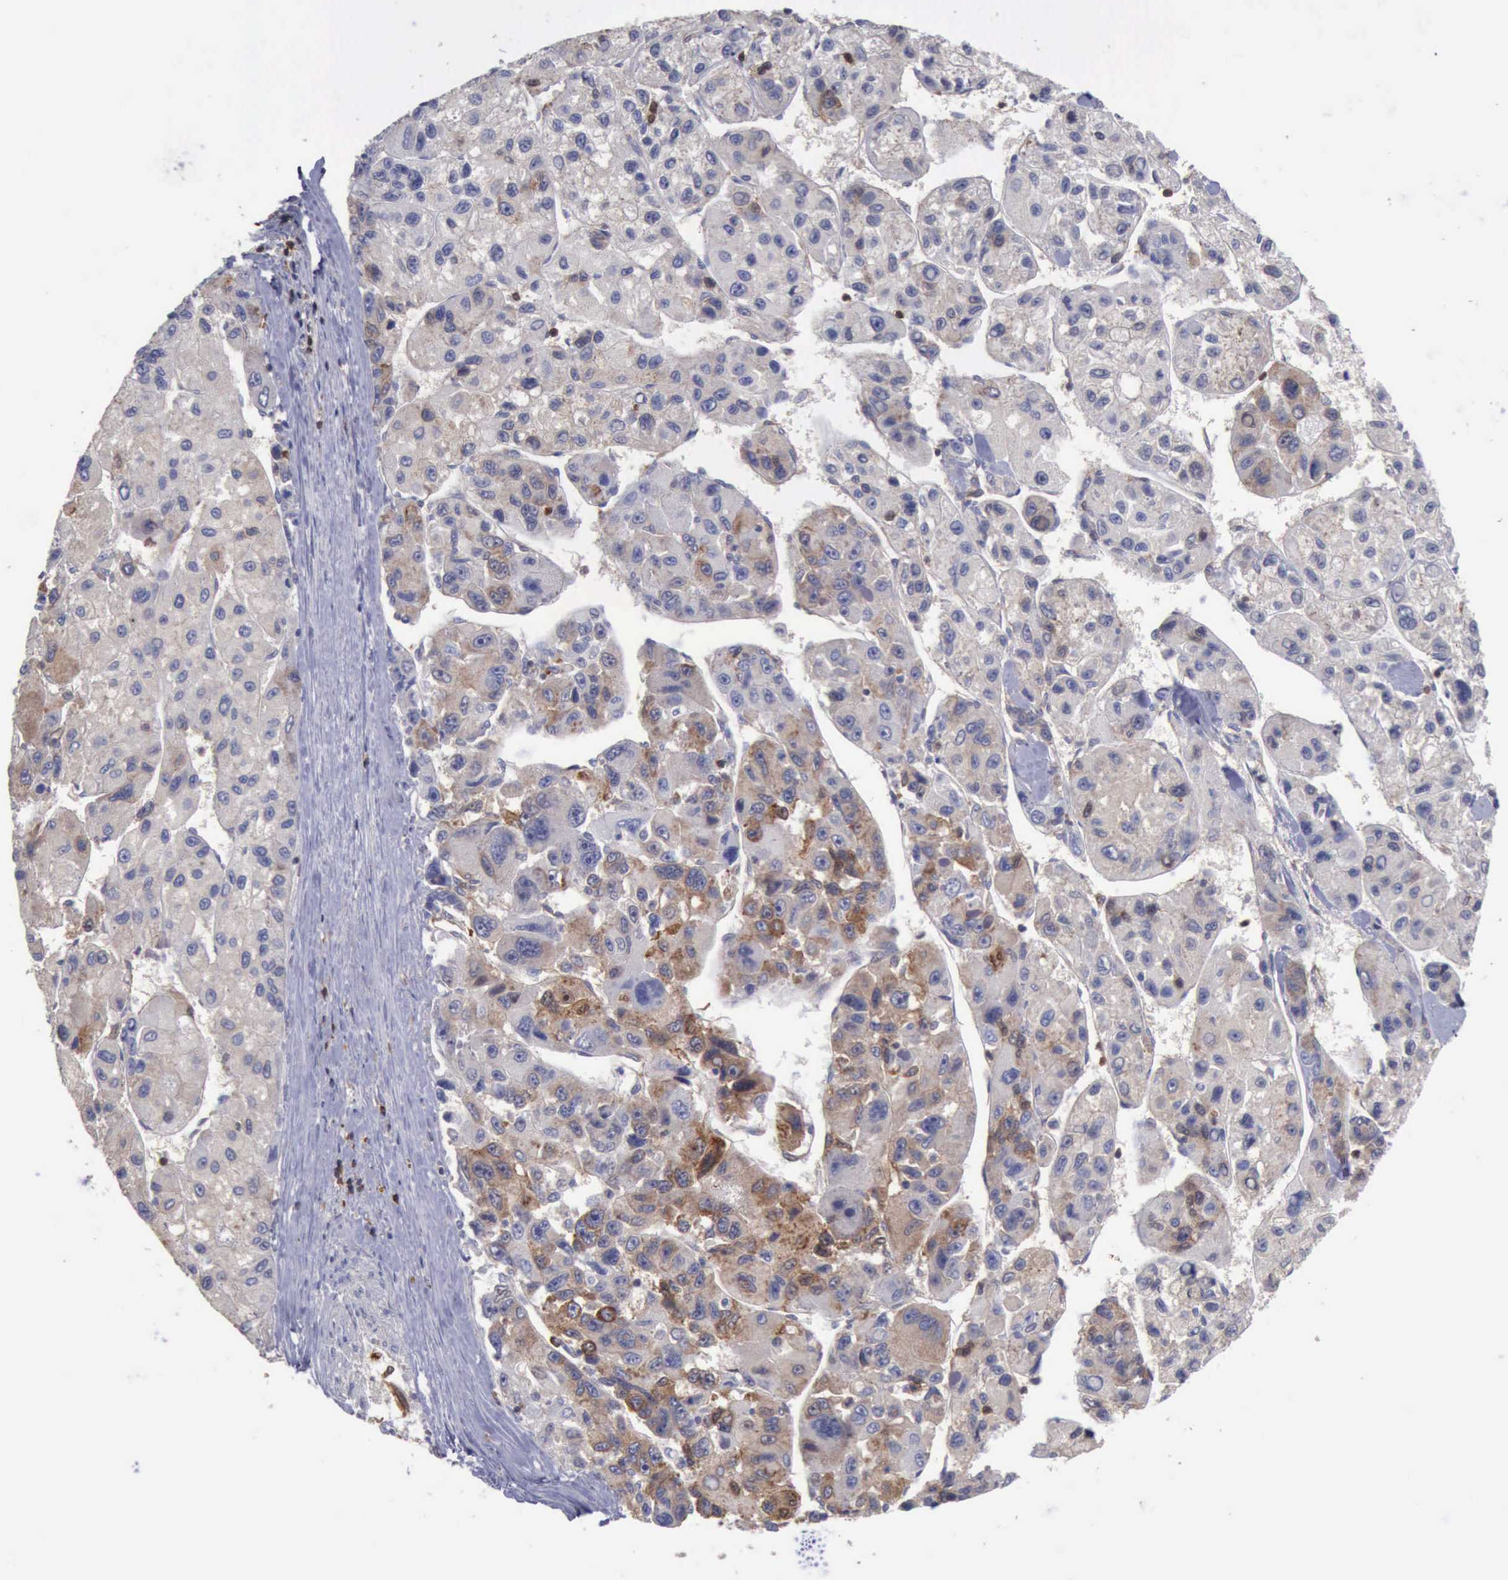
{"staining": {"intensity": "weak", "quantity": ">75%", "location": "cytoplasmic/membranous"}, "tissue": "liver cancer", "cell_type": "Tumor cells", "image_type": "cancer", "snomed": [{"axis": "morphology", "description": "Carcinoma, Hepatocellular, NOS"}, {"axis": "topography", "description": "Liver"}], "caption": "Tumor cells demonstrate low levels of weak cytoplasmic/membranous positivity in about >75% of cells in liver cancer (hepatocellular carcinoma).", "gene": "PDCD4", "patient": {"sex": "male", "age": 64}}